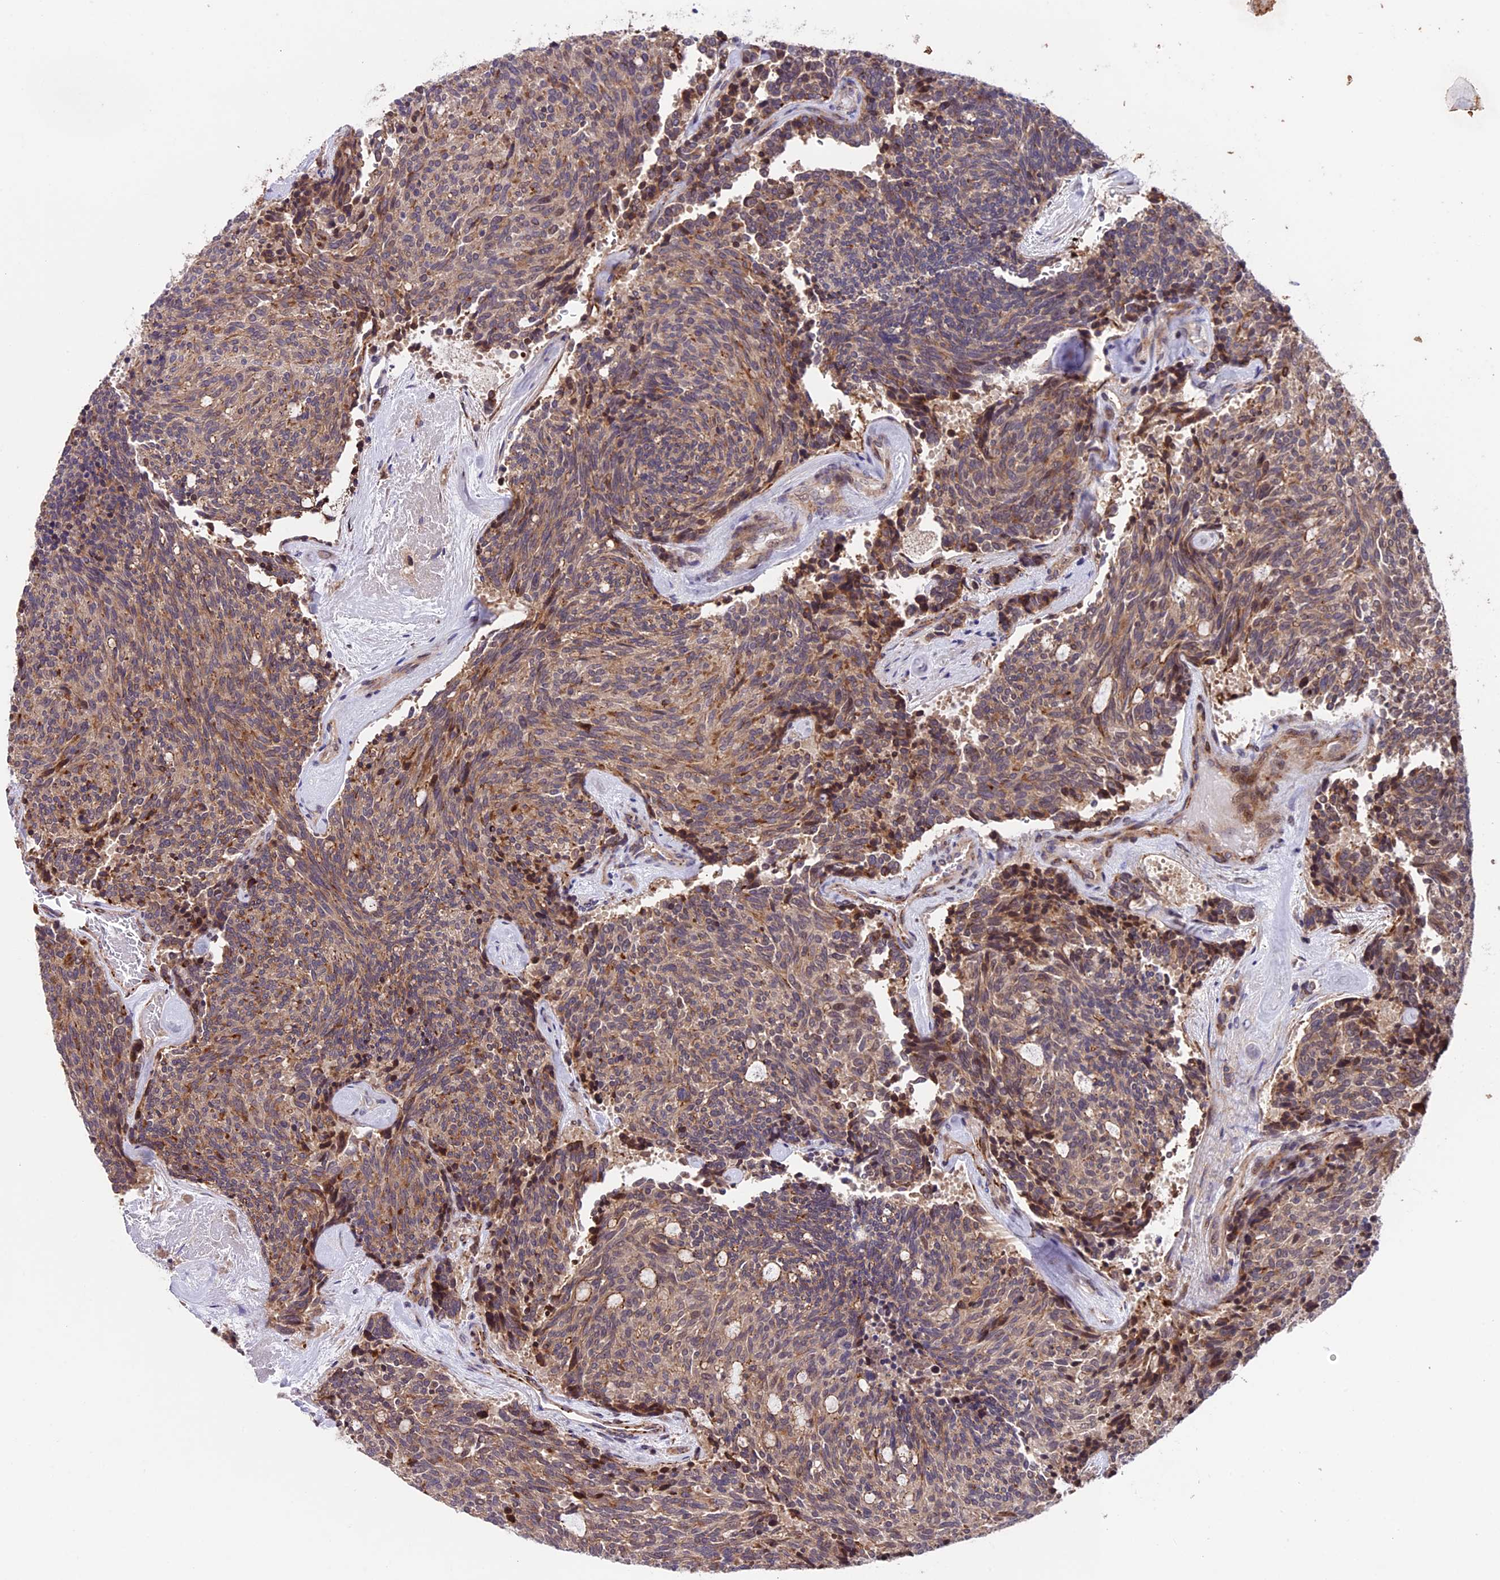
{"staining": {"intensity": "moderate", "quantity": ">75%", "location": "cytoplasmic/membranous"}, "tissue": "carcinoid", "cell_type": "Tumor cells", "image_type": "cancer", "snomed": [{"axis": "morphology", "description": "Carcinoid, malignant, NOS"}, {"axis": "topography", "description": "Pancreas"}], "caption": "Human malignant carcinoid stained with a brown dye demonstrates moderate cytoplasmic/membranous positive staining in approximately >75% of tumor cells.", "gene": "SIPA1L3", "patient": {"sex": "female", "age": 54}}